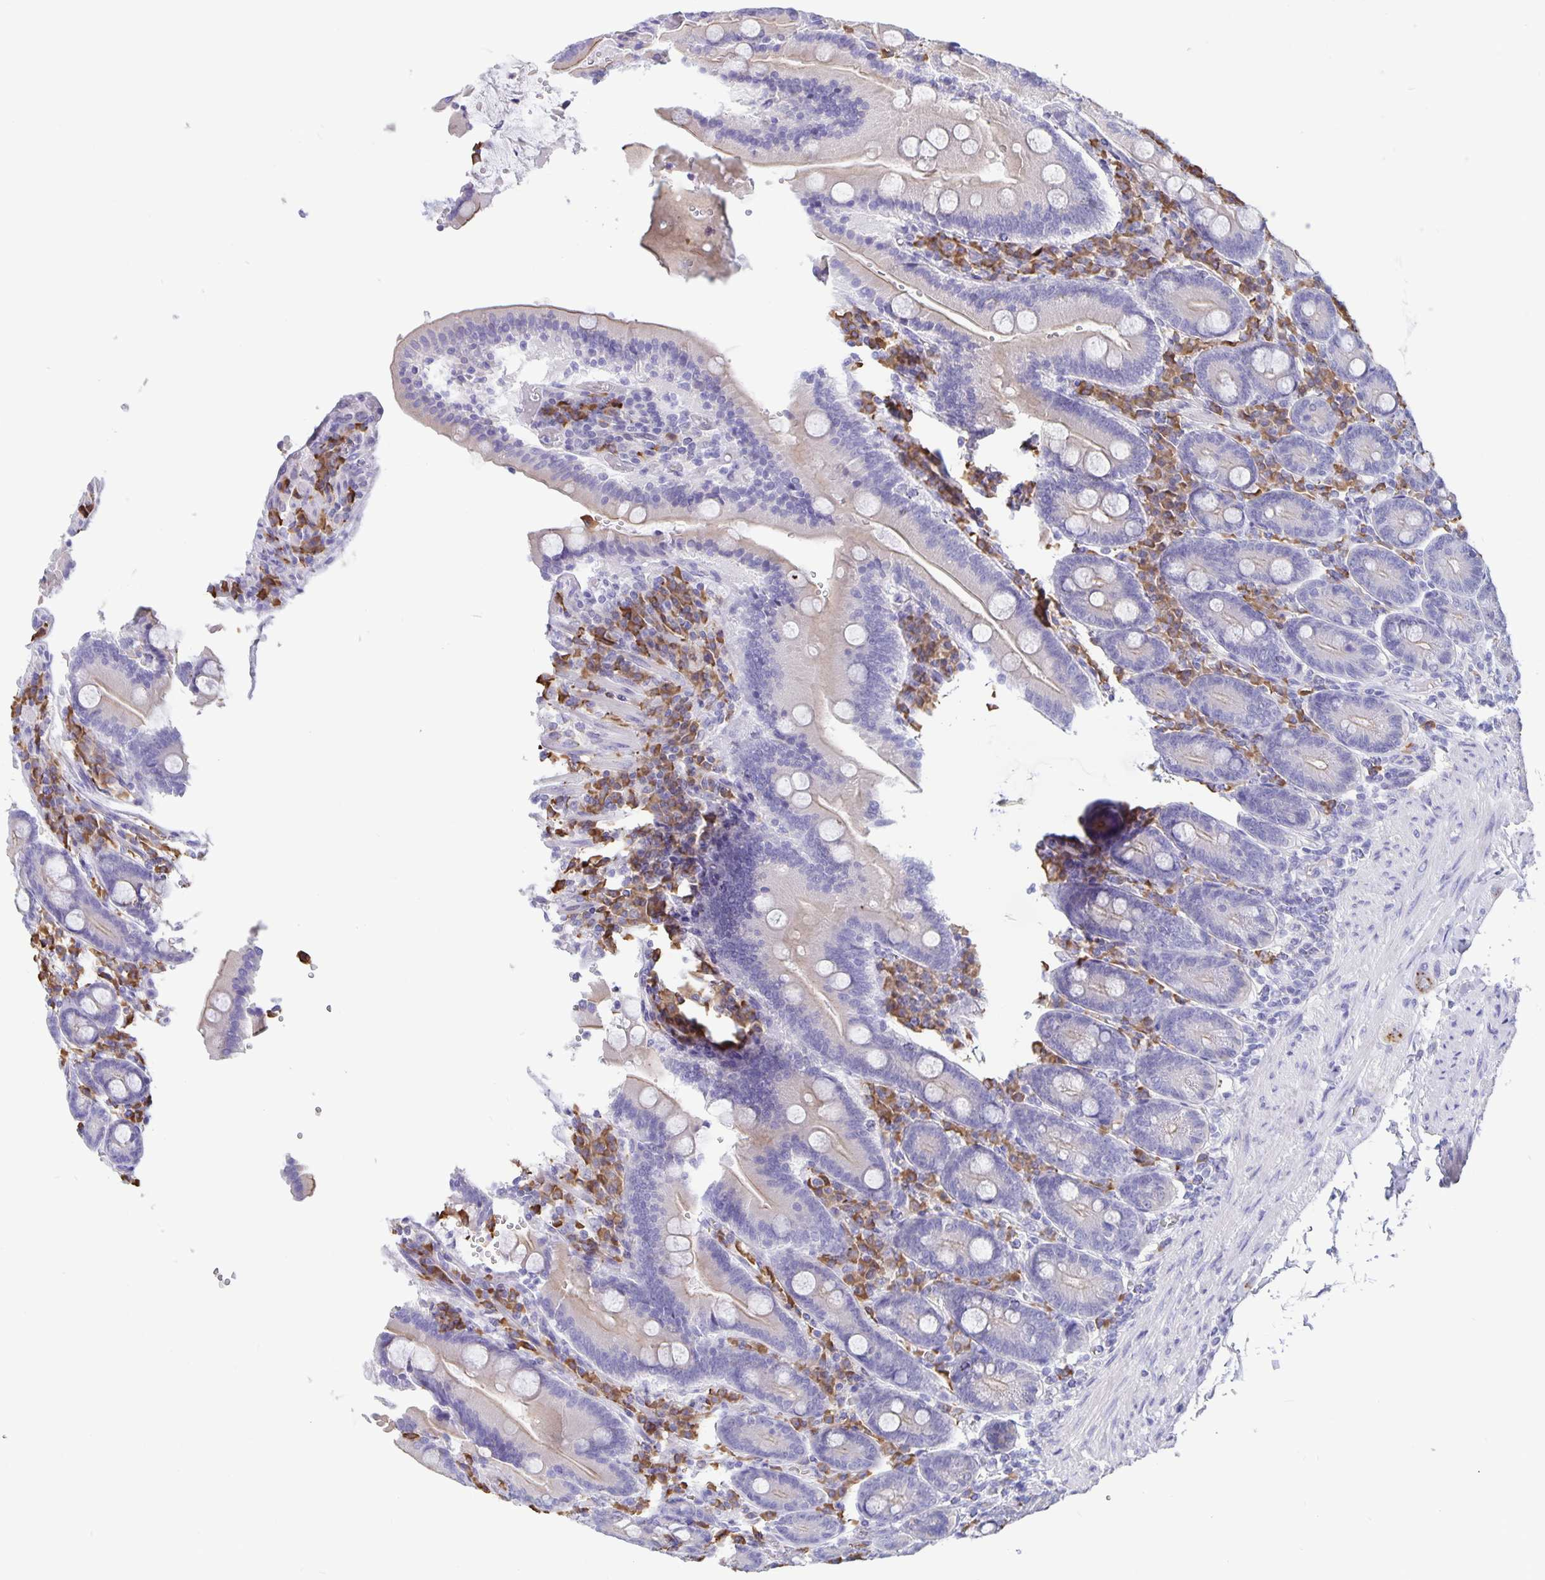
{"staining": {"intensity": "moderate", "quantity": "<25%", "location": "cytoplasmic/membranous"}, "tissue": "duodenum", "cell_type": "Glandular cells", "image_type": "normal", "snomed": [{"axis": "morphology", "description": "Normal tissue, NOS"}, {"axis": "topography", "description": "Duodenum"}], "caption": "Immunohistochemical staining of unremarkable human duodenum demonstrates low levels of moderate cytoplasmic/membranous expression in approximately <25% of glandular cells.", "gene": "ERMN", "patient": {"sex": "female", "age": 62}}